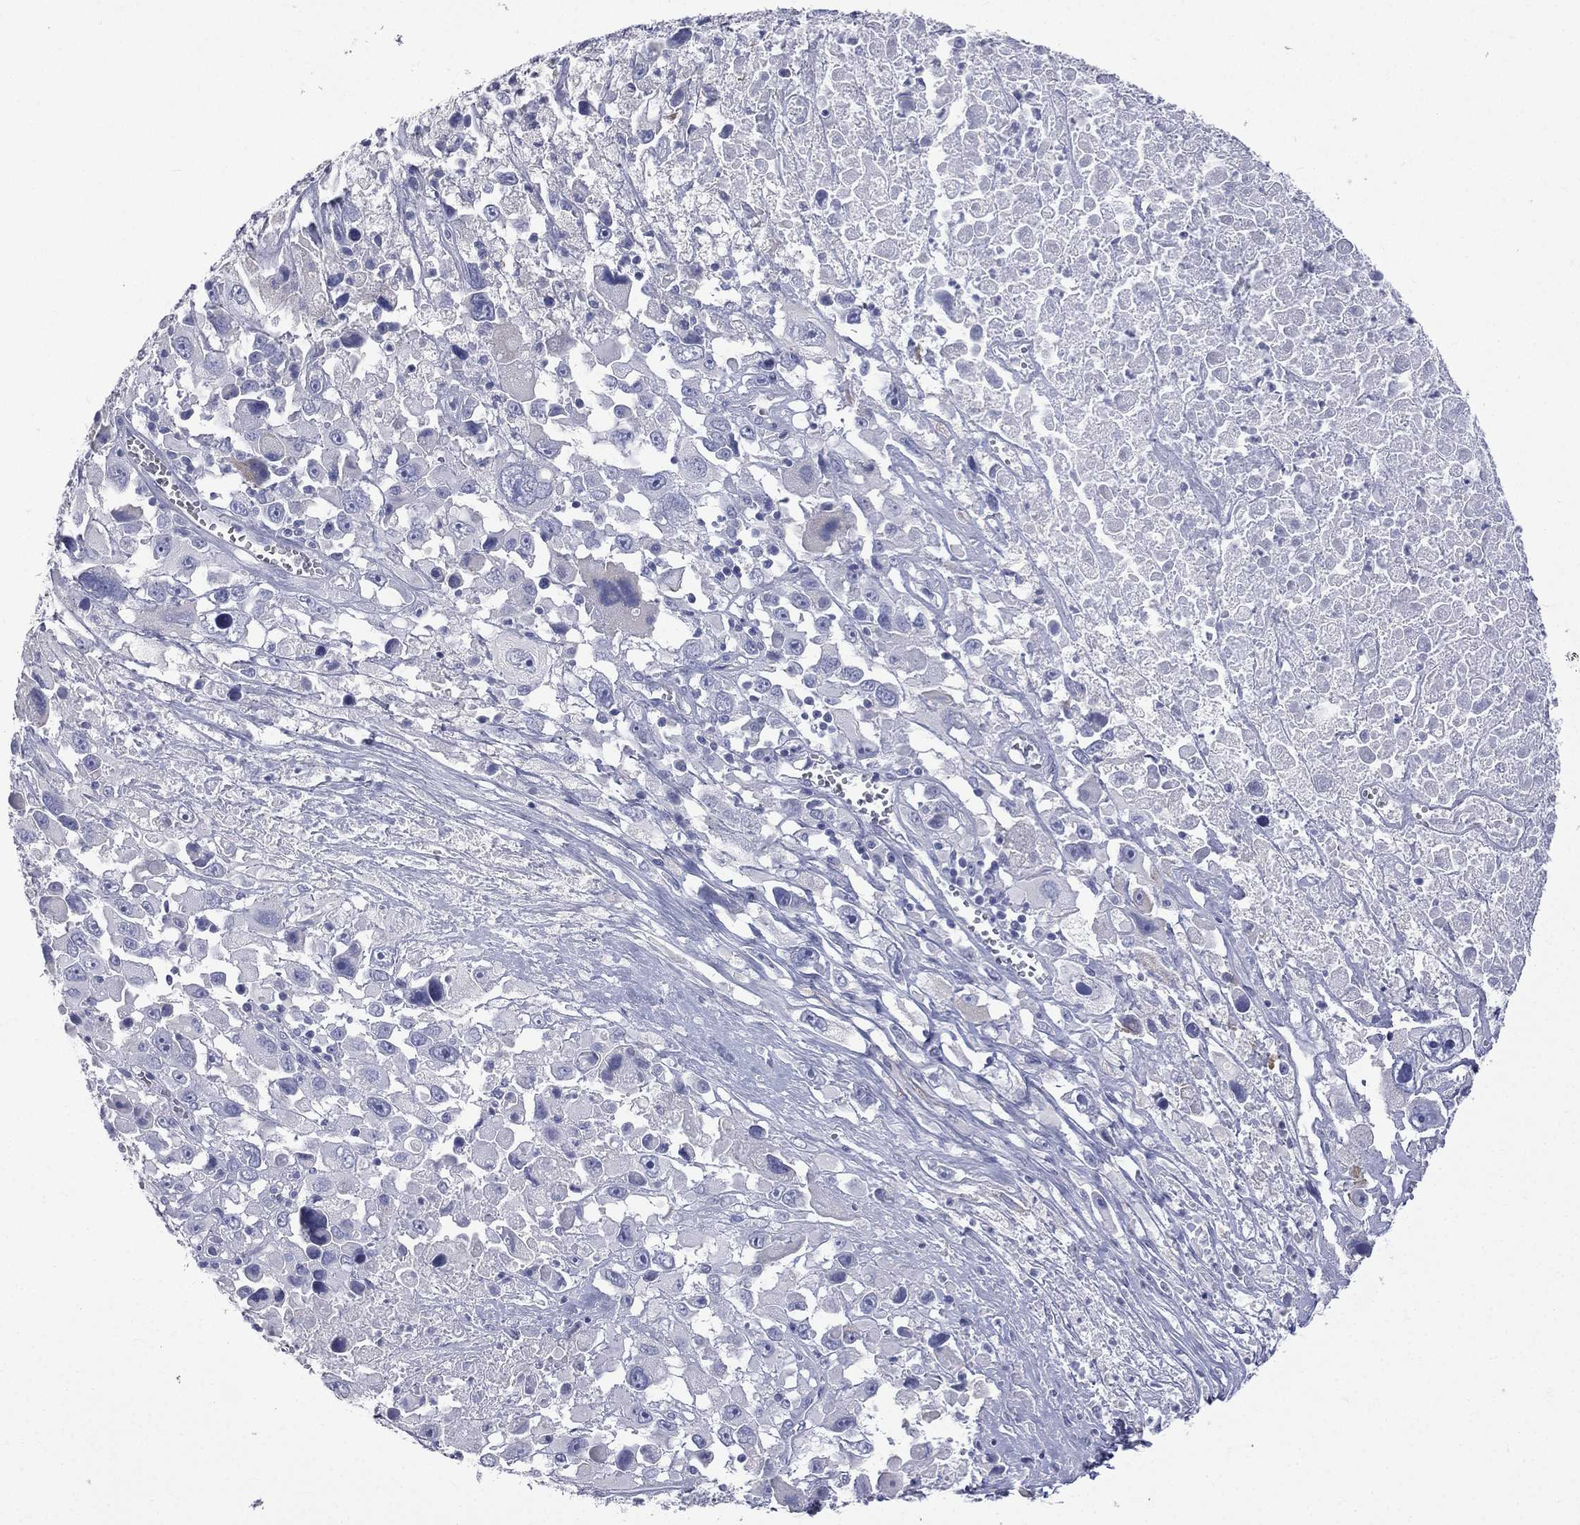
{"staining": {"intensity": "negative", "quantity": "none", "location": "none"}, "tissue": "melanoma", "cell_type": "Tumor cells", "image_type": "cancer", "snomed": [{"axis": "morphology", "description": "Malignant melanoma, Metastatic site"}, {"axis": "topography", "description": "Soft tissue"}], "caption": "Micrograph shows no protein expression in tumor cells of melanoma tissue.", "gene": "CES2", "patient": {"sex": "male", "age": 50}}